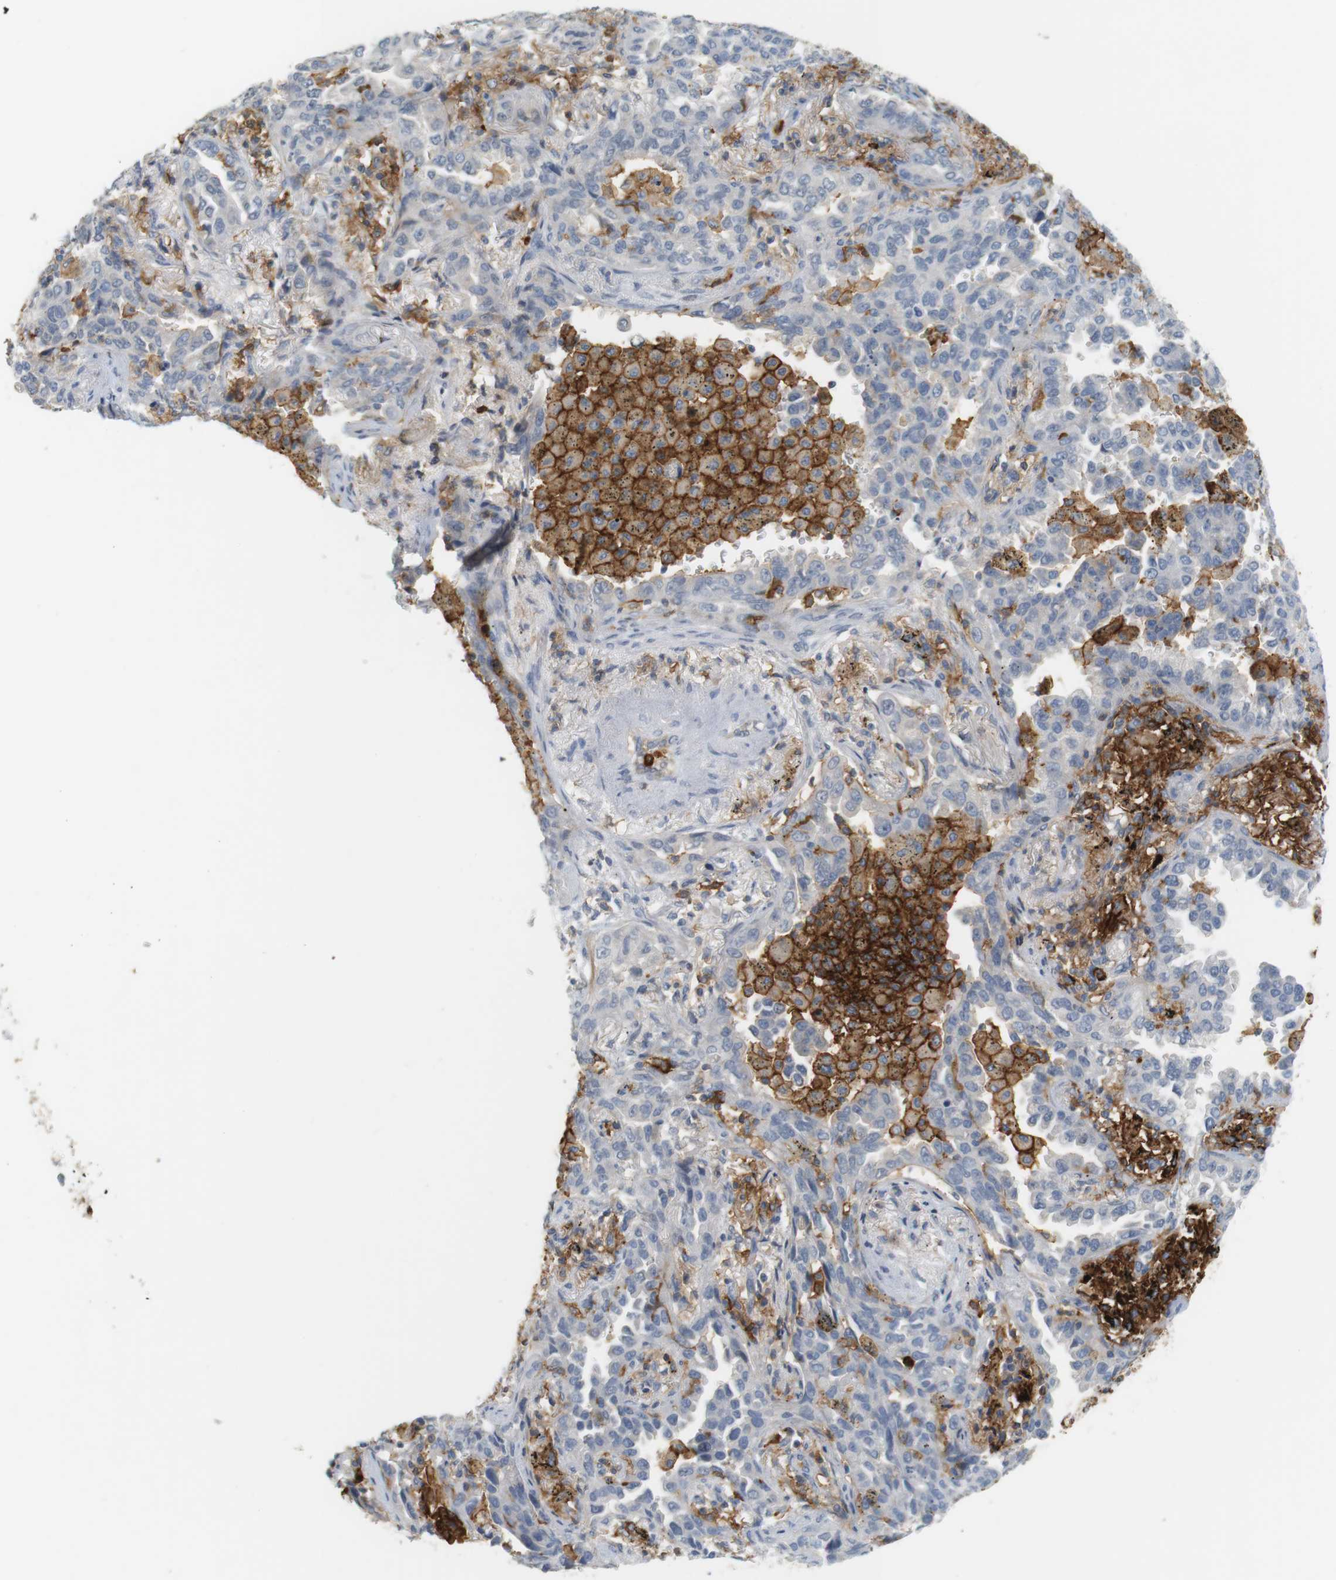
{"staining": {"intensity": "negative", "quantity": "none", "location": "none"}, "tissue": "lung cancer", "cell_type": "Tumor cells", "image_type": "cancer", "snomed": [{"axis": "morphology", "description": "Normal tissue, NOS"}, {"axis": "morphology", "description": "Adenocarcinoma, NOS"}, {"axis": "topography", "description": "Lung"}], "caption": "Tumor cells show no significant protein expression in lung adenocarcinoma. Nuclei are stained in blue.", "gene": "SIRPA", "patient": {"sex": "male", "age": 59}}